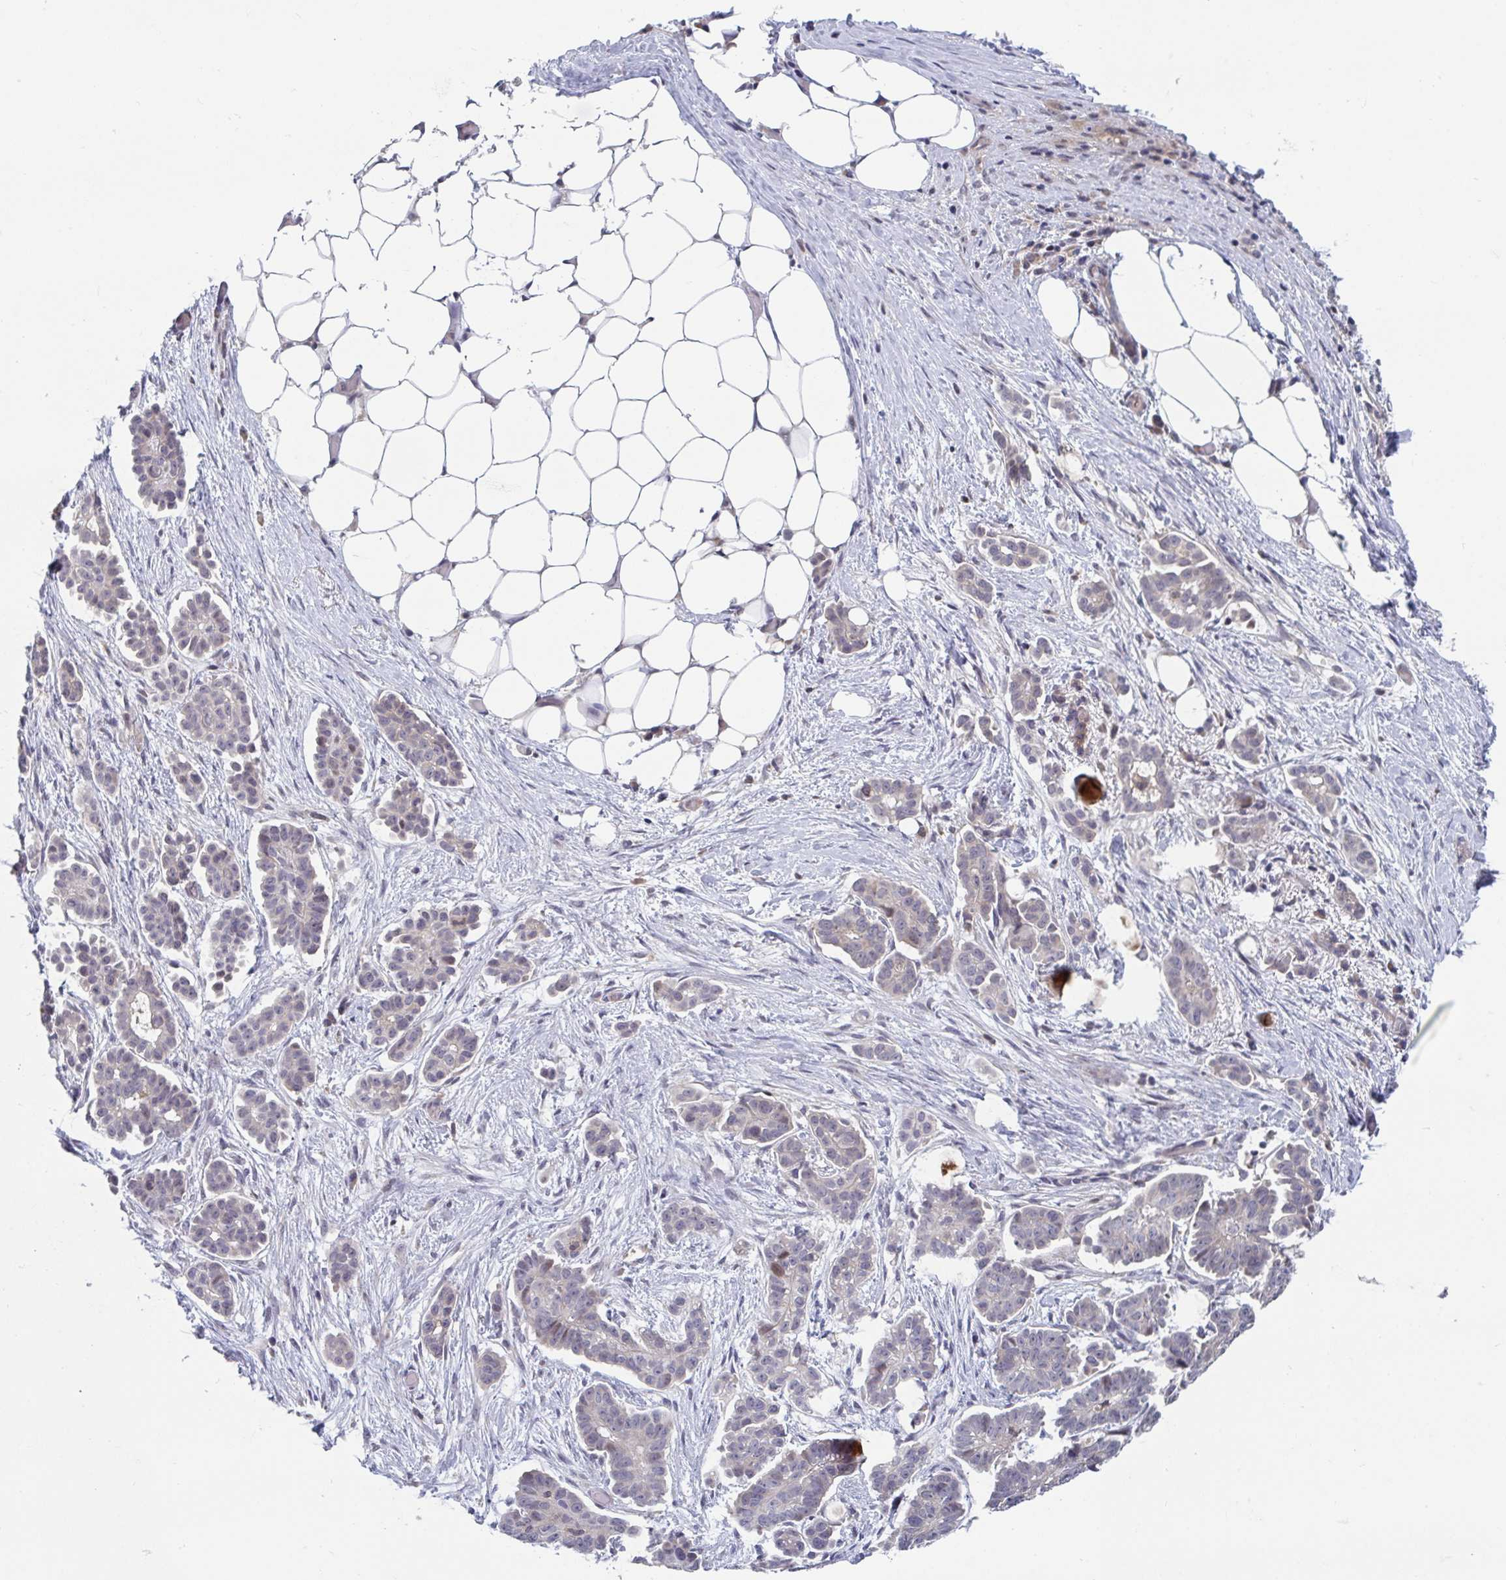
{"staining": {"intensity": "weak", "quantity": "<25%", "location": "nuclear"}, "tissue": "ovarian cancer", "cell_type": "Tumor cells", "image_type": "cancer", "snomed": [{"axis": "morphology", "description": "Cystadenocarcinoma, serous, NOS"}, {"axis": "topography", "description": "Ovary"}], "caption": "An immunohistochemistry (IHC) micrograph of ovarian serous cystadenocarcinoma is shown. There is no staining in tumor cells of ovarian serous cystadenocarcinoma. (DAB immunohistochemistry visualized using brightfield microscopy, high magnification).", "gene": "RIOK1", "patient": {"sex": "female", "age": 50}}